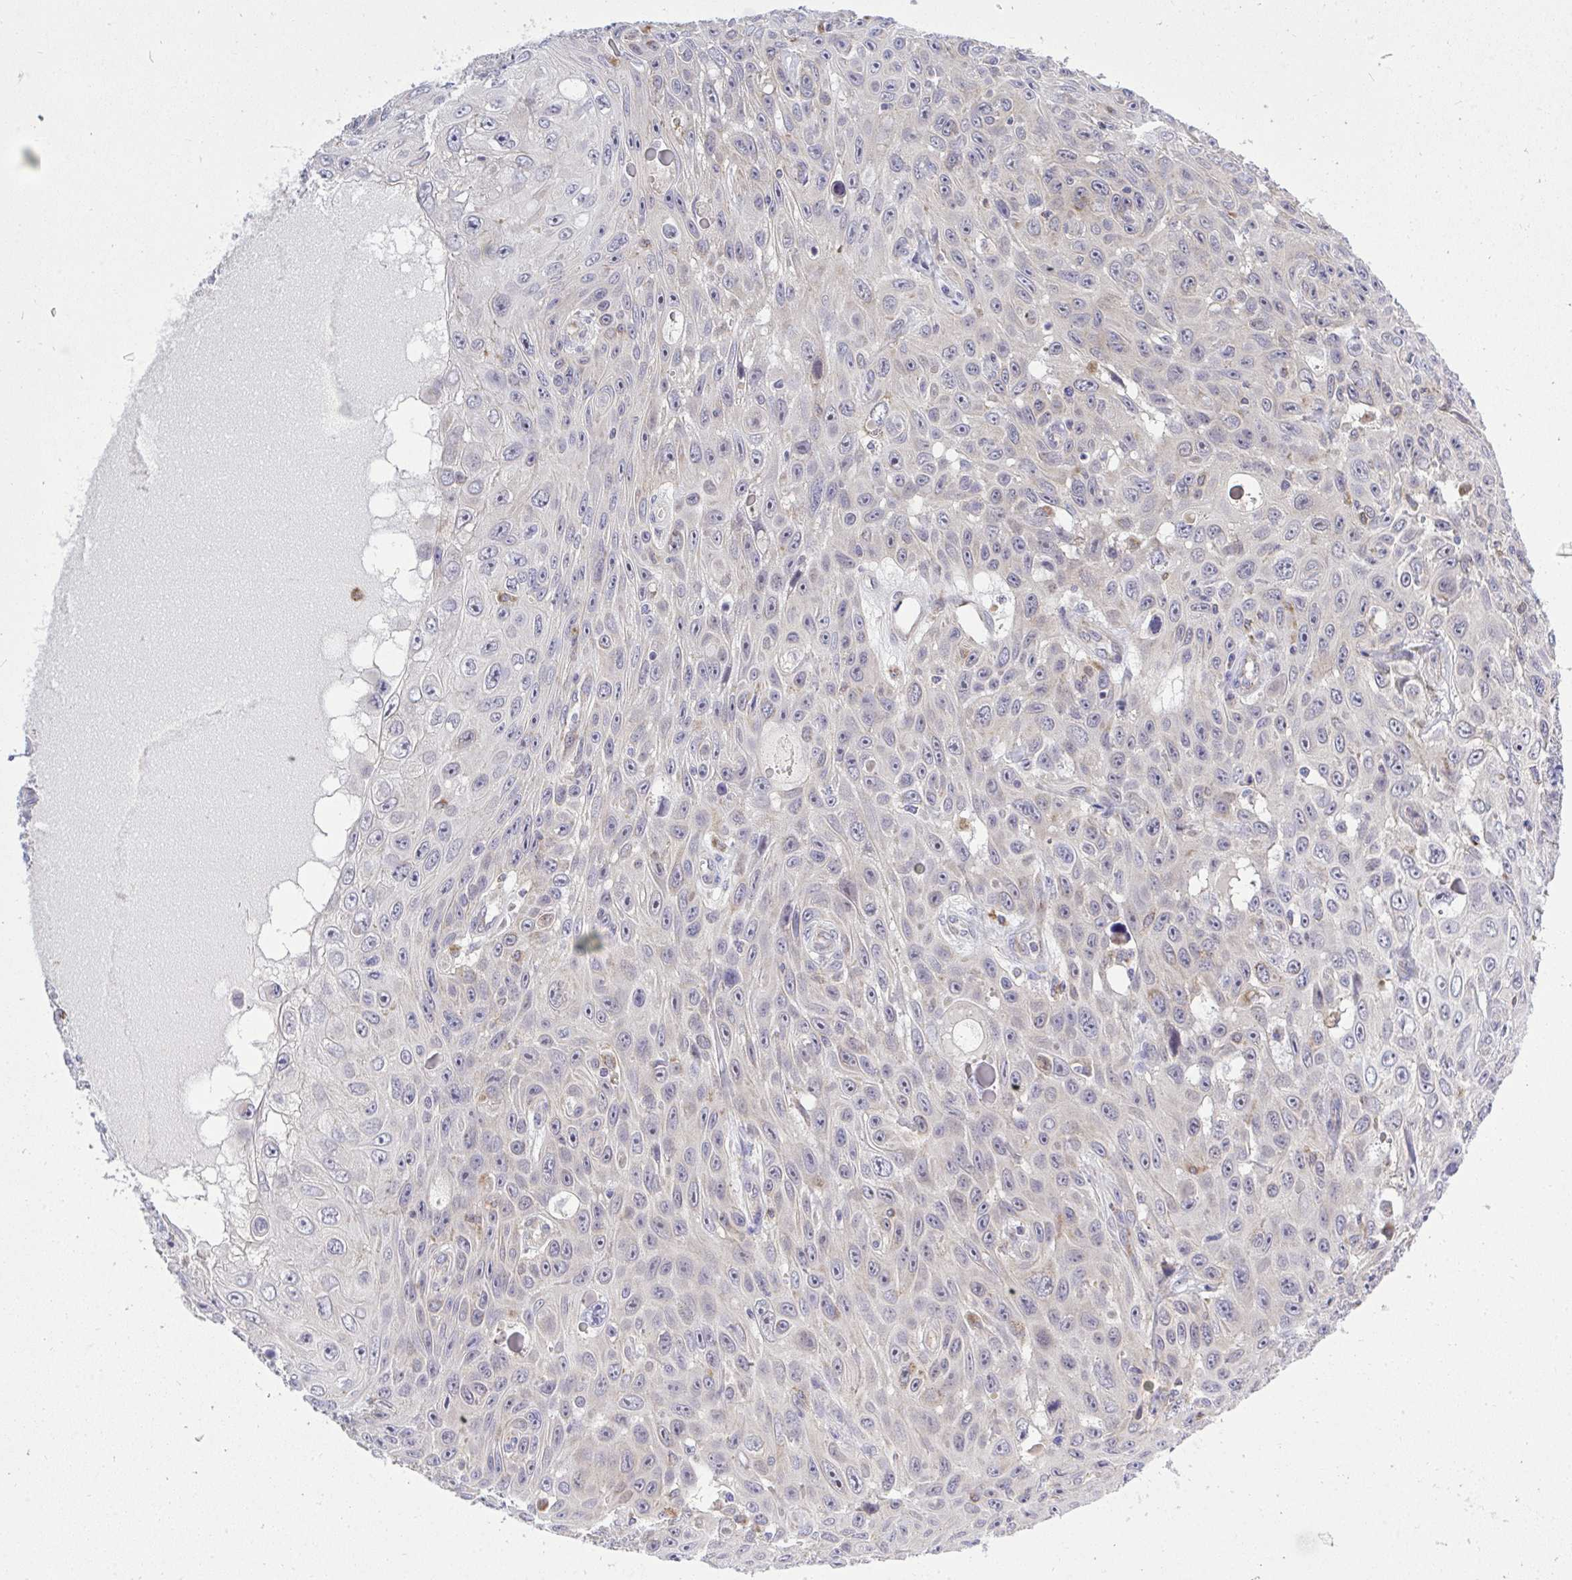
{"staining": {"intensity": "negative", "quantity": "none", "location": "none"}, "tissue": "skin cancer", "cell_type": "Tumor cells", "image_type": "cancer", "snomed": [{"axis": "morphology", "description": "Squamous cell carcinoma, NOS"}, {"axis": "topography", "description": "Skin"}], "caption": "Immunohistochemical staining of human skin squamous cell carcinoma displays no significant expression in tumor cells.", "gene": "XAF1", "patient": {"sex": "male", "age": 82}}